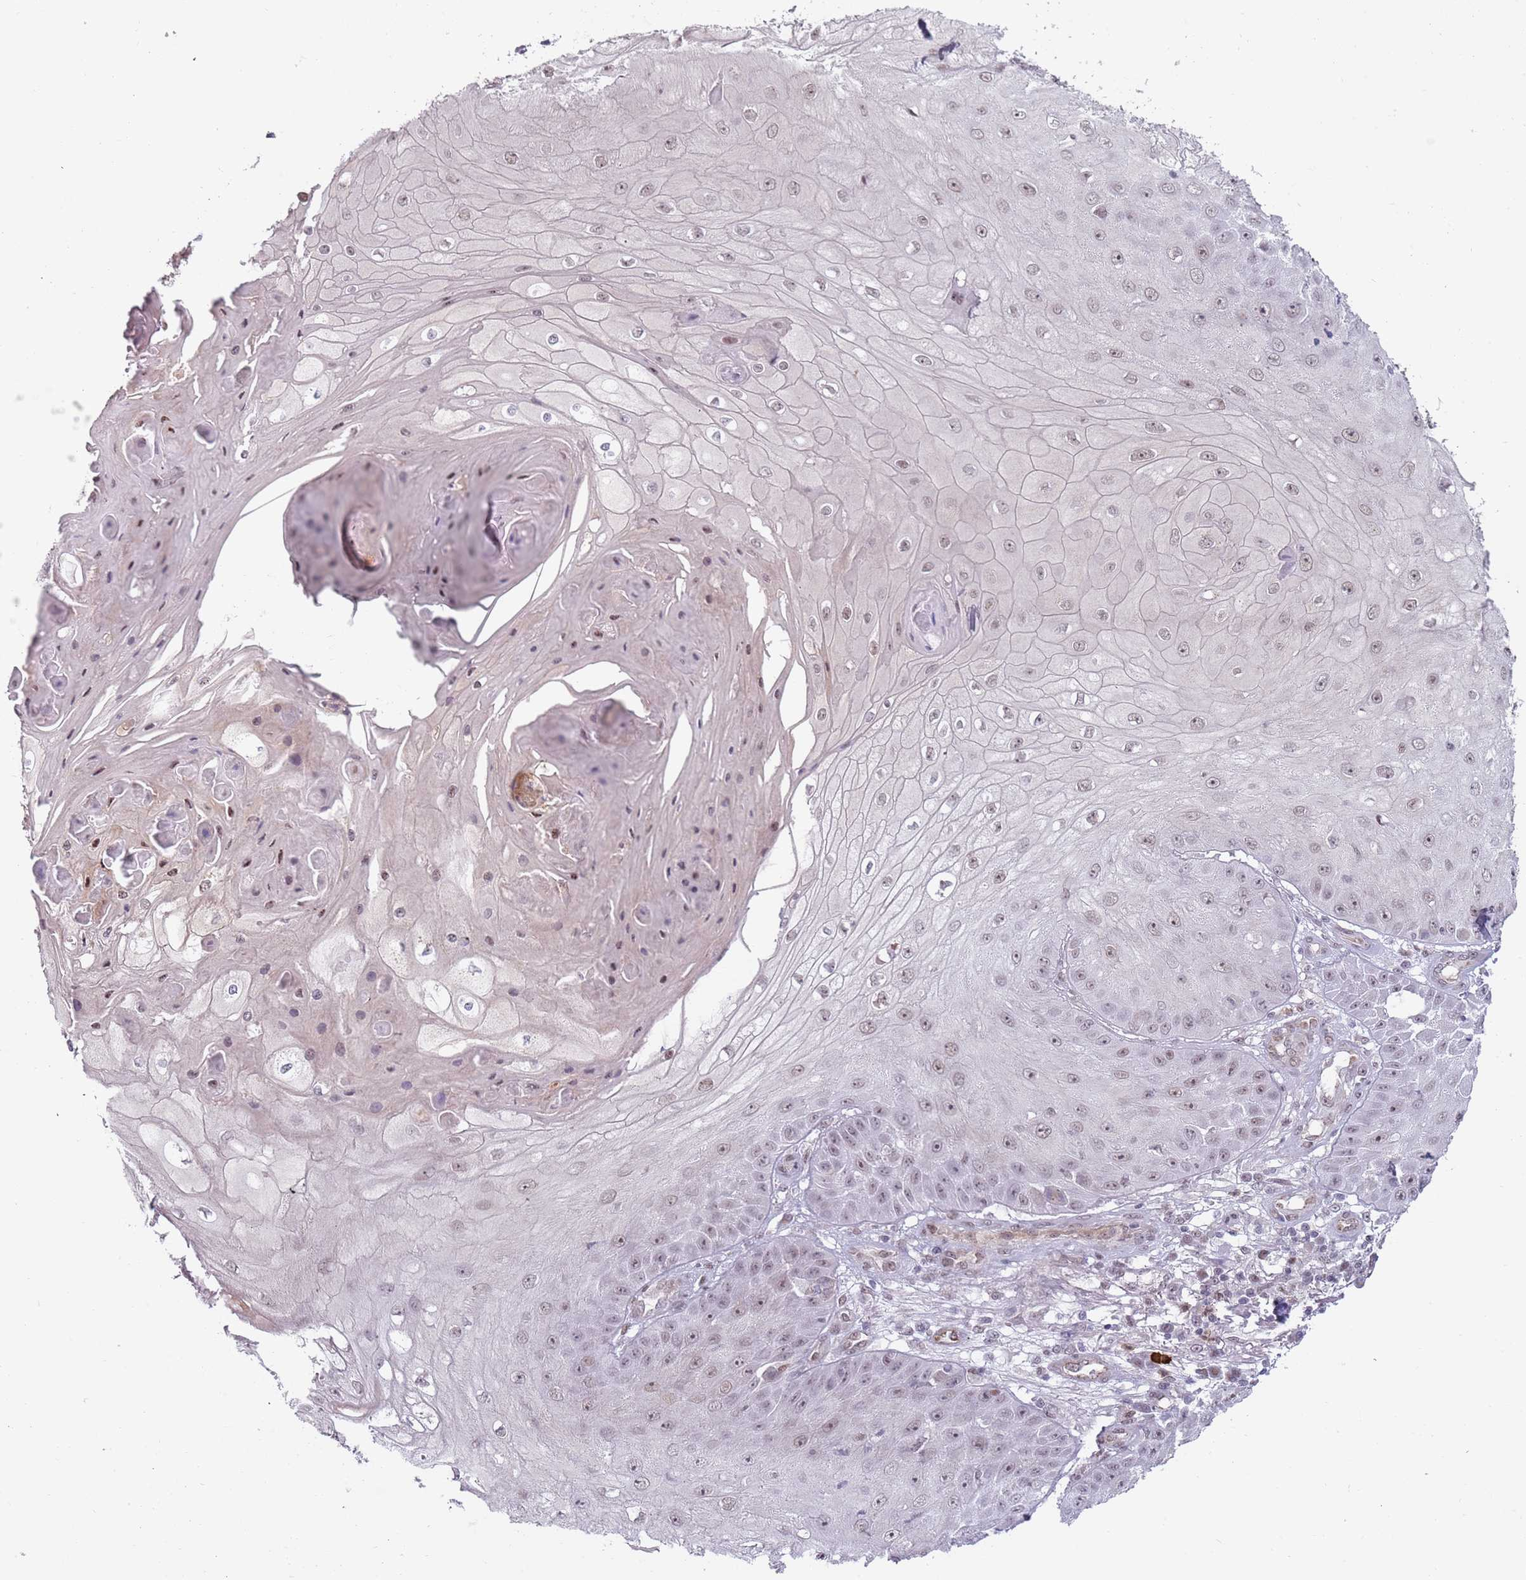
{"staining": {"intensity": "weak", "quantity": "<25%", "location": "nuclear"}, "tissue": "skin cancer", "cell_type": "Tumor cells", "image_type": "cancer", "snomed": [{"axis": "morphology", "description": "Squamous cell carcinoma, NOS"}, {"axis": "topography", "description": "Skin"}], "caption": "Immunohistochemical staining of skin squamous cell carcinoma exhibits no significant staining in tumor cells.", "gene": "REXO4", "patient": {"sex": "male", "age": 70}}